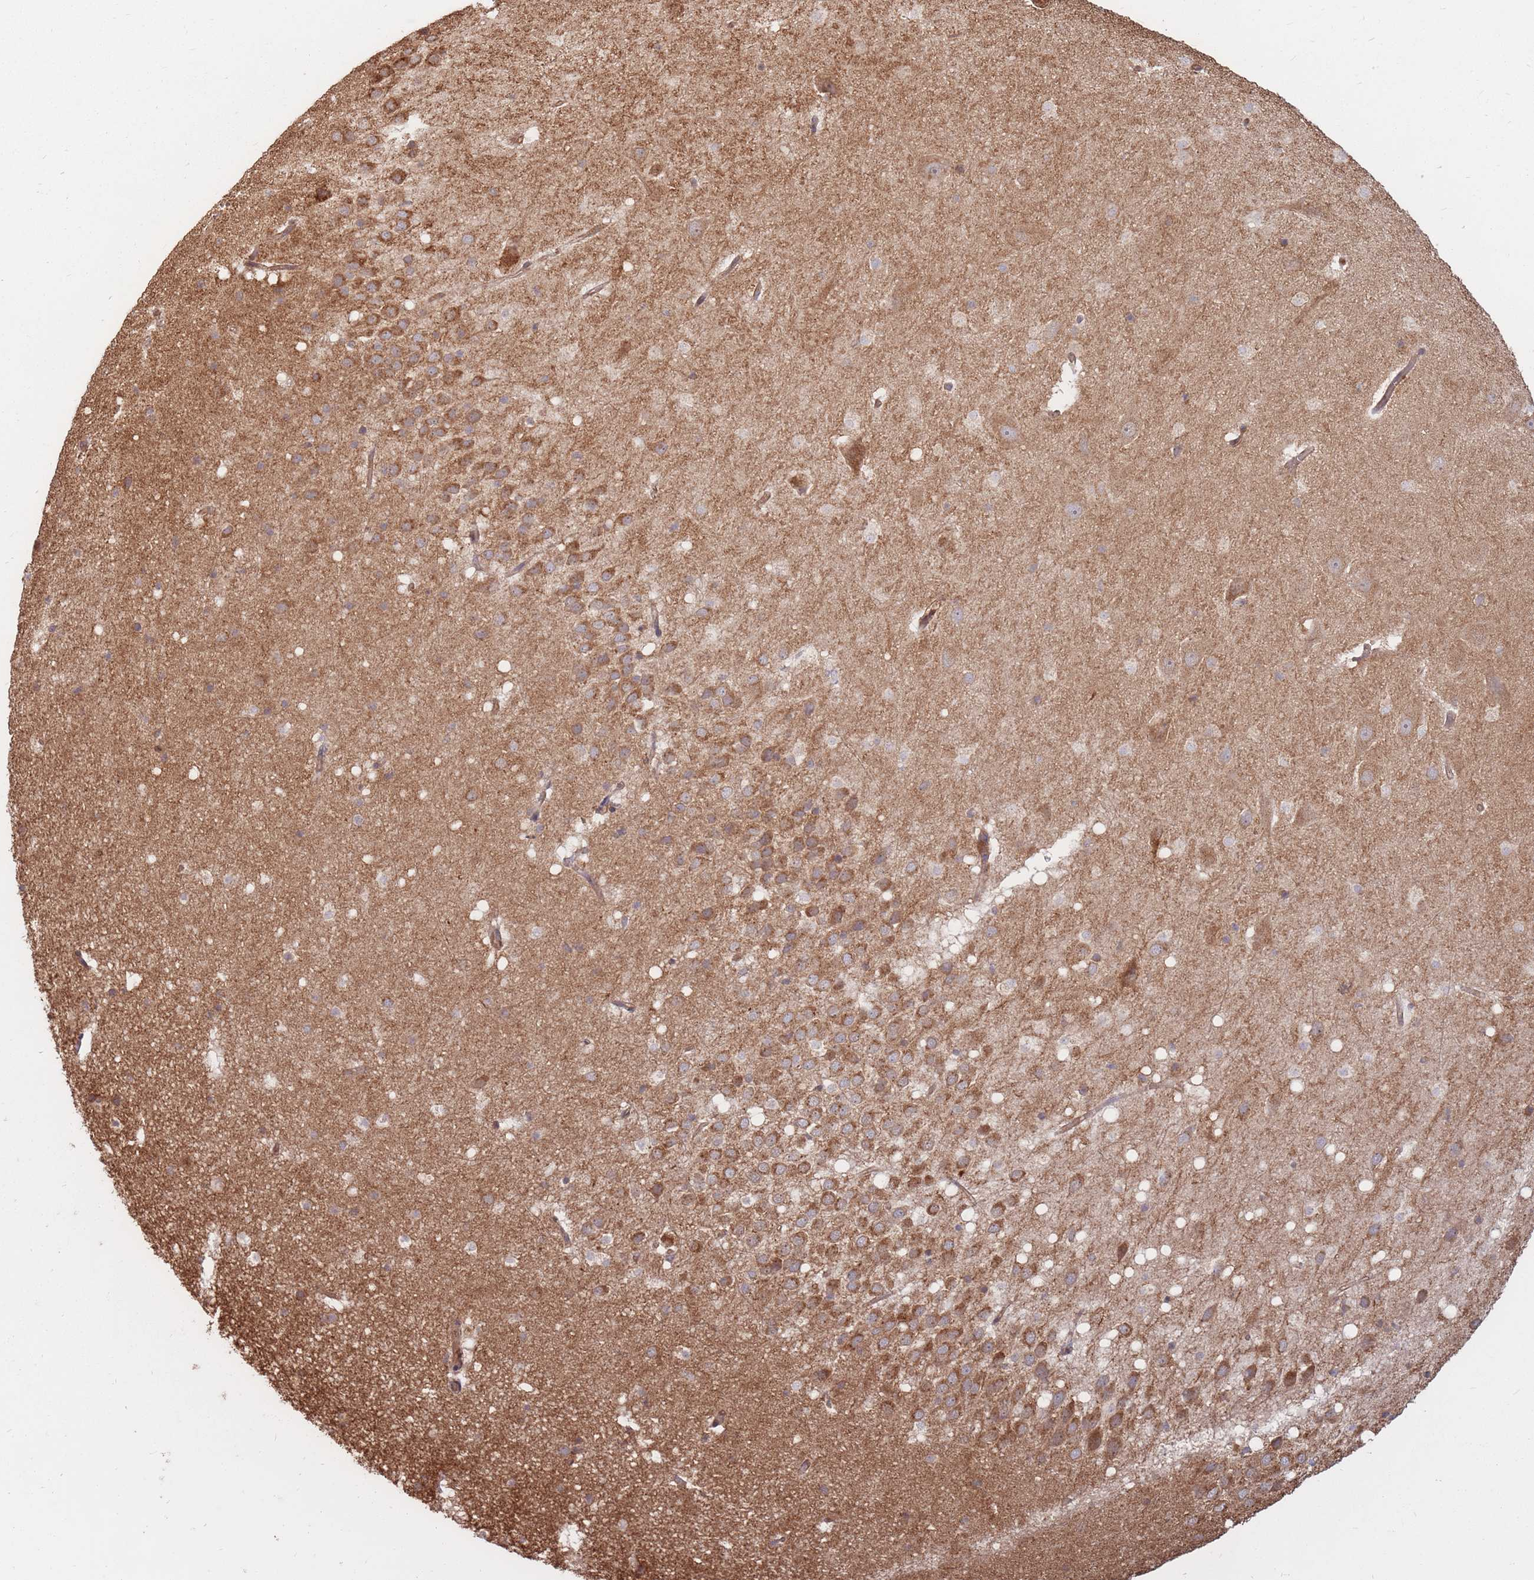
{"staining": {"intensity": "moderate", "quantity": ">75%", "location": "cytoplasmic/membranous"}, "tissue": "hippocampus", "cell_type": "Glial cells", "image_type": "normal", "snomed": [{"axis": "morphology", "description": "Normal tissue, NOS"}, {"axis": "topography", "description": "Hippocampus"}], "caption": "Unremarkable hippocampus reveals moderate cytoplasmic/membranous expression in approximately >75% of glial cells, visualized by immunohistochemistry. (DAB = brown stain, brightfield microscopy at high magnification).", "gene": "RASSF2", "patient": {"sex": "male", "age": 37}}